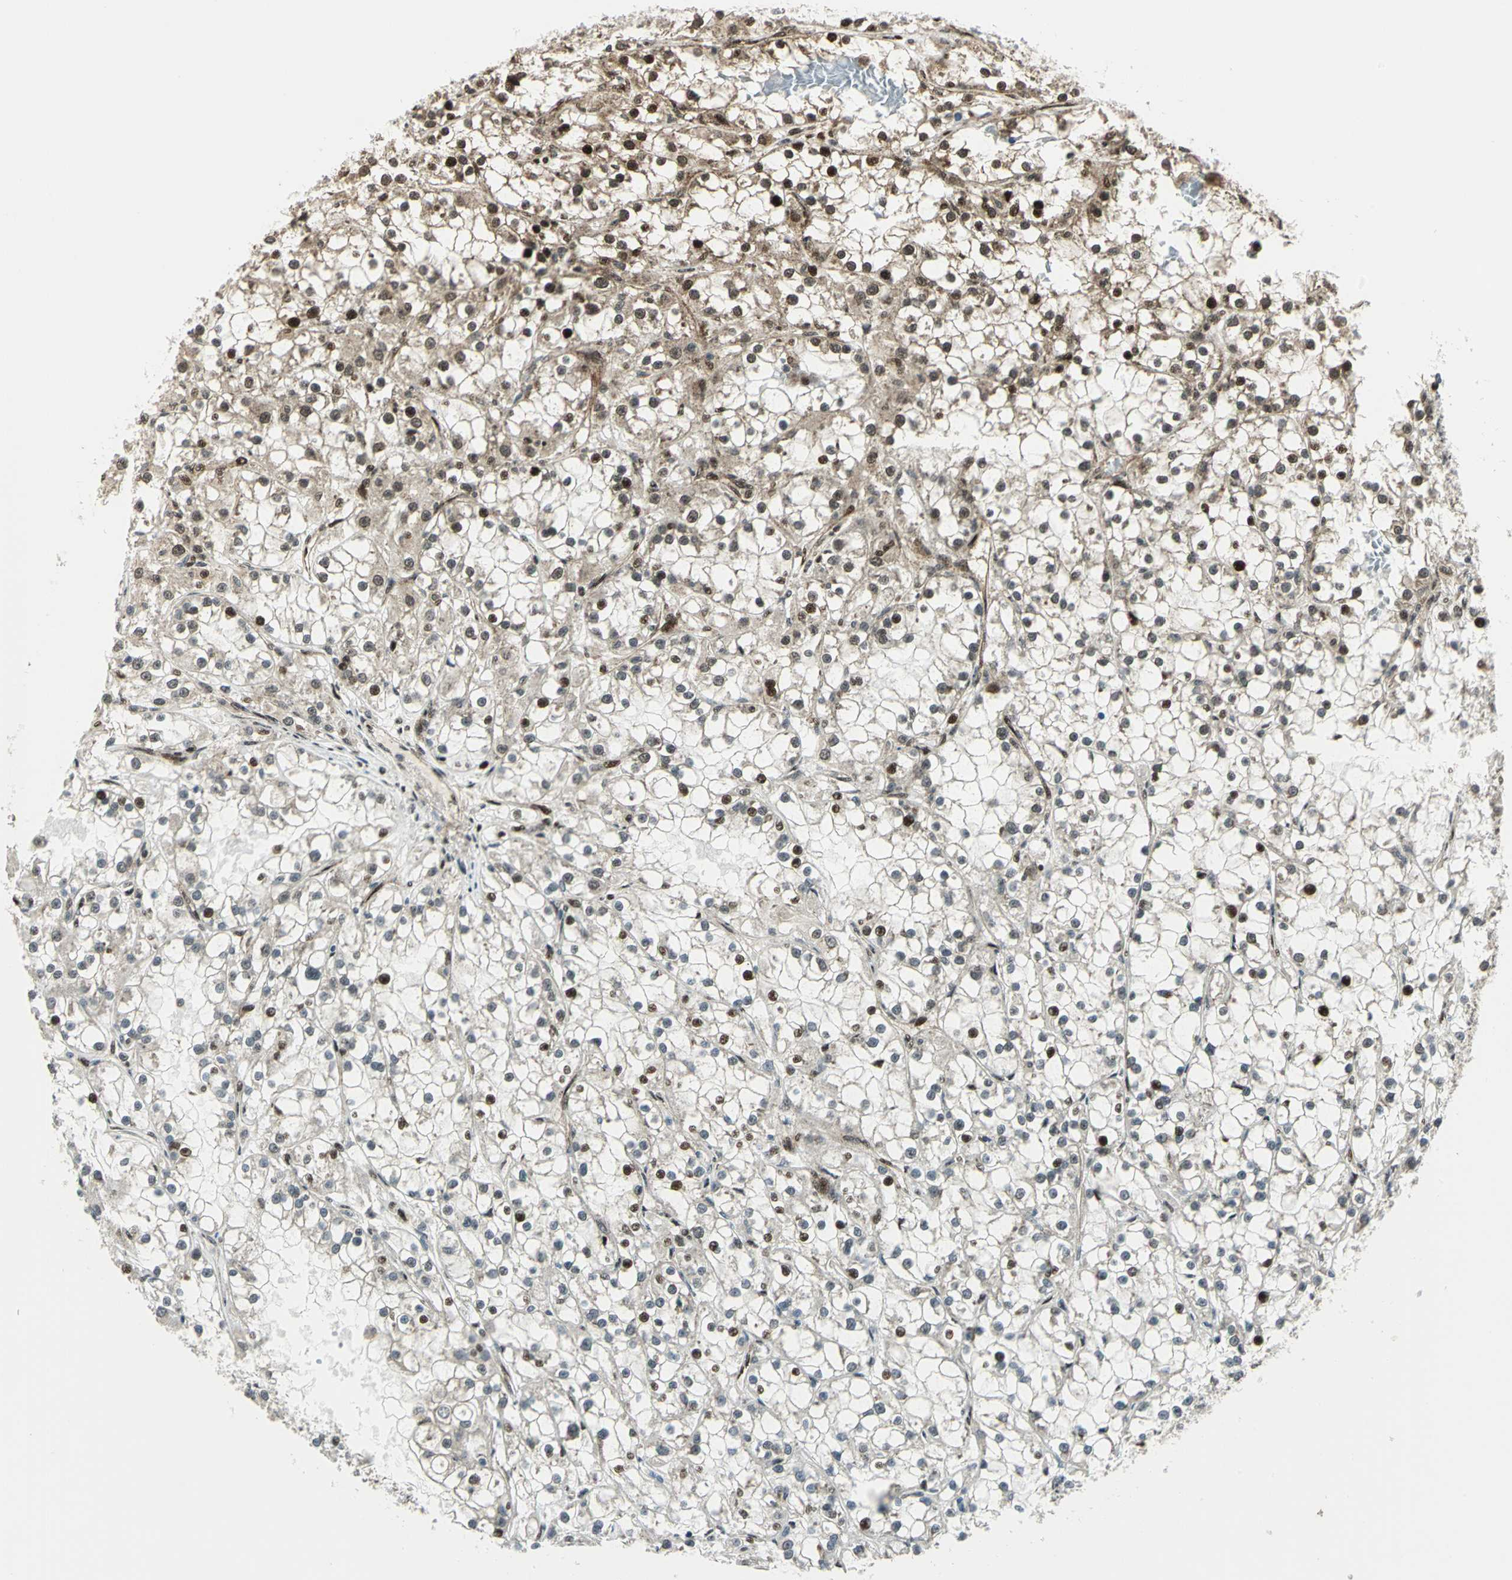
{"staining": {"intensity": "strong", "quantity": "25%-75%", "location": "cytoplasmic/membranous,nuclear"}, "tissue": "renal cancer", "cell_type": "Tumor cells", "image_type": "cancer", "snomed": [{"axis": "morphology", "description": "Adenocarcinoma, NOS"}, {"axis": "topography", "description": "Kidney"}], "caption": "High-power microscopy captured an immunohistochemistry (IHC) histopathology image of renal cancer, revealing strong cytoplasmic/membranous and nuclear positivity in approximately 25%-75% of tumor cells.", "gene": "COPS5", "patient": {"sex": "female", "age": 52}}